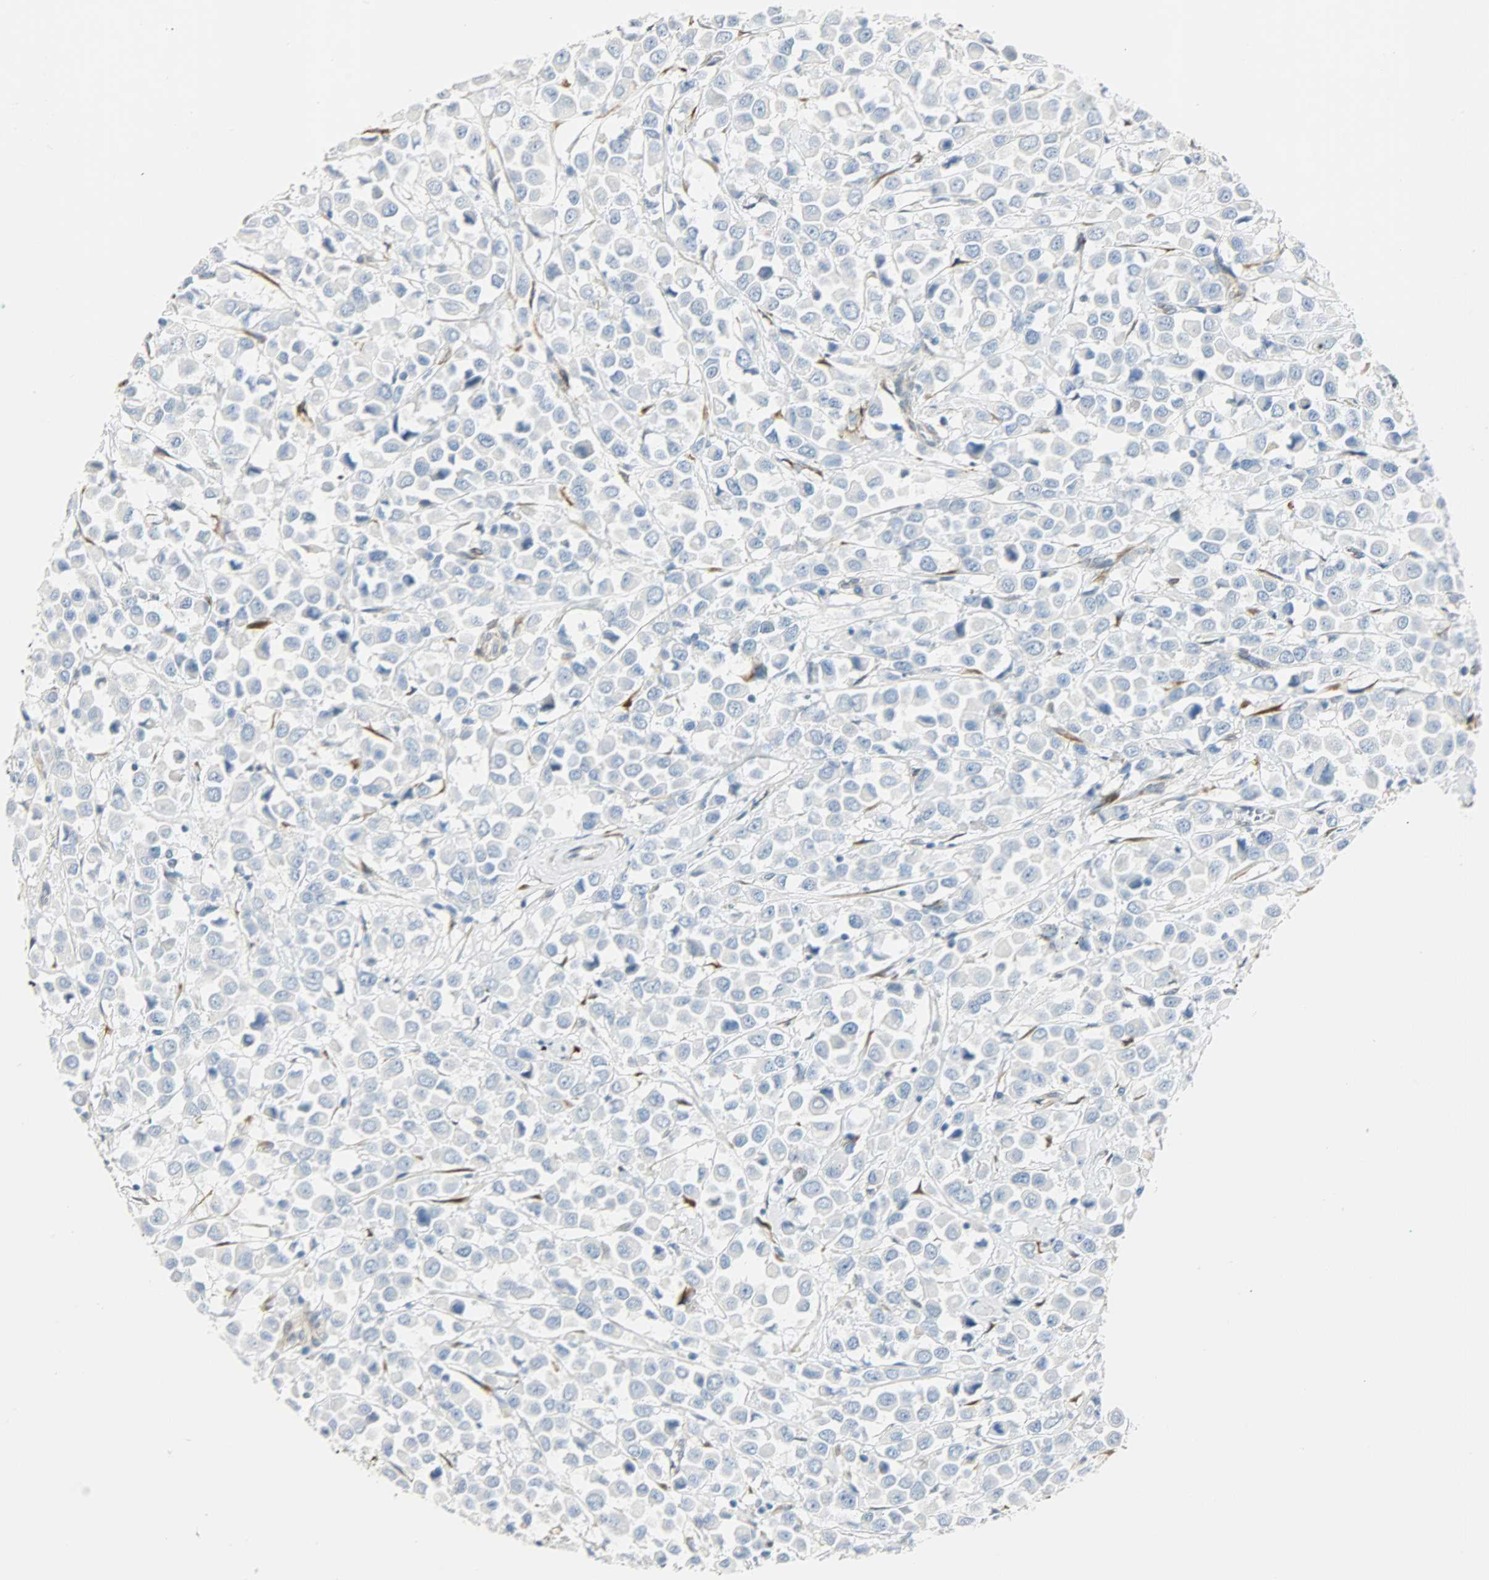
{"staining": {"intensity": "negative", "quantity": "none", "location": "none"}, "tissue": "breast cancer", "cell_type": "Tumor cells", "image_type": "cancer", "snomed": [{"axis": "morphology", "description": "Duct carcinoma"}, {"axis": "topography", "description": "Breast"}], "caption": "Immunohistochemistry (IHC) histopathology image of human breast cancer stained for a protein (brown), which reveals no staining in tumor cells.", "gene": "PKD2", "patient": {"sex": "female", "age": 61}}